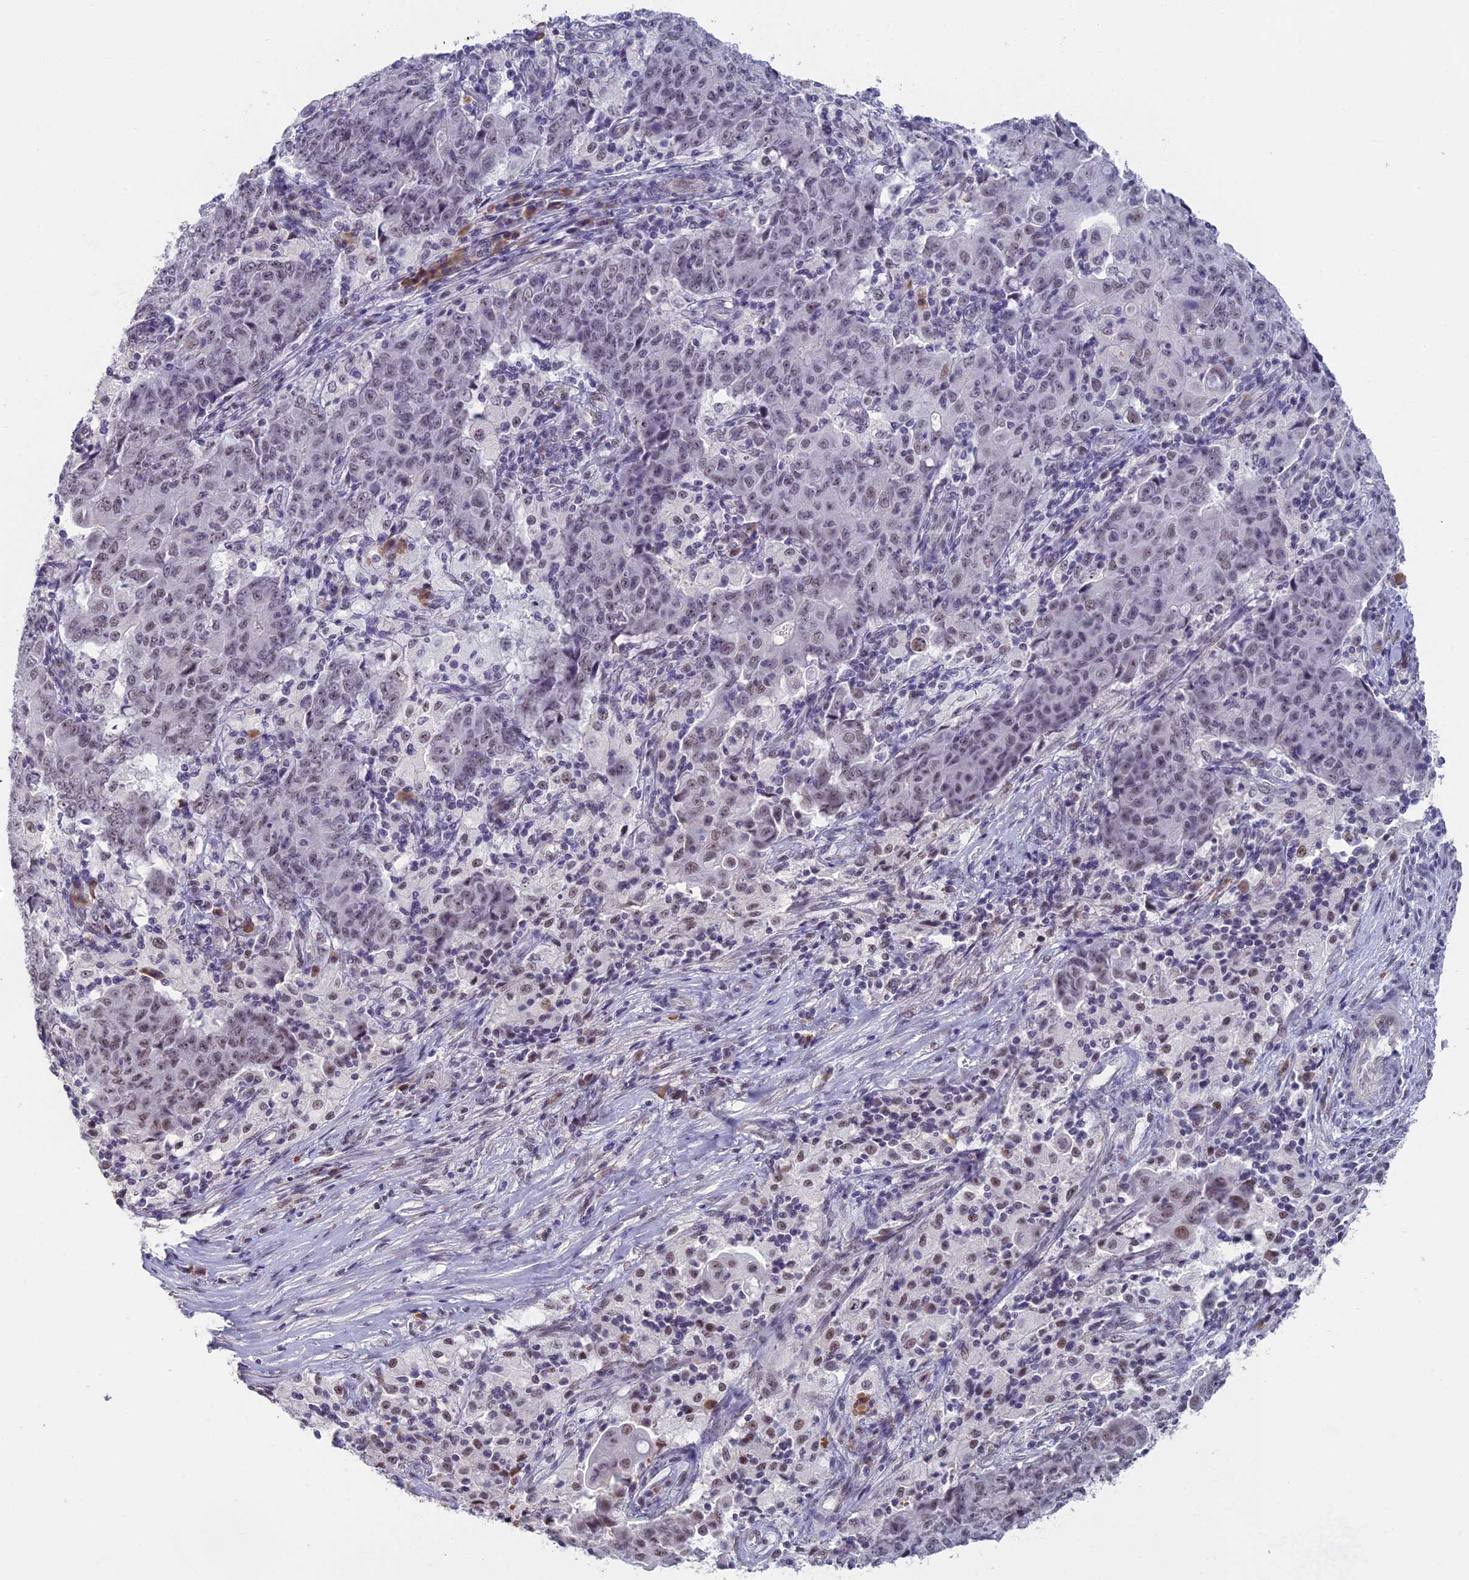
{"staining": {"intensity": "weak", "quantity": "<25%", "location": "nuclear"}, "tissue": "ovarian cancer", "cell_type": "Tumor cells", "image_type": "cancer", "snomed": [{"axis": "morphology", "description": "Carcinoma, endometroid"}, {"axis": "topography", "description": "Ovary"}], "caption": "Ovarian cancer was stained to show a protein in brown. There is no significant staining in tumor cells.", "gene": "MORF4L1", "patient": {"sex": "female", "age": 42}}